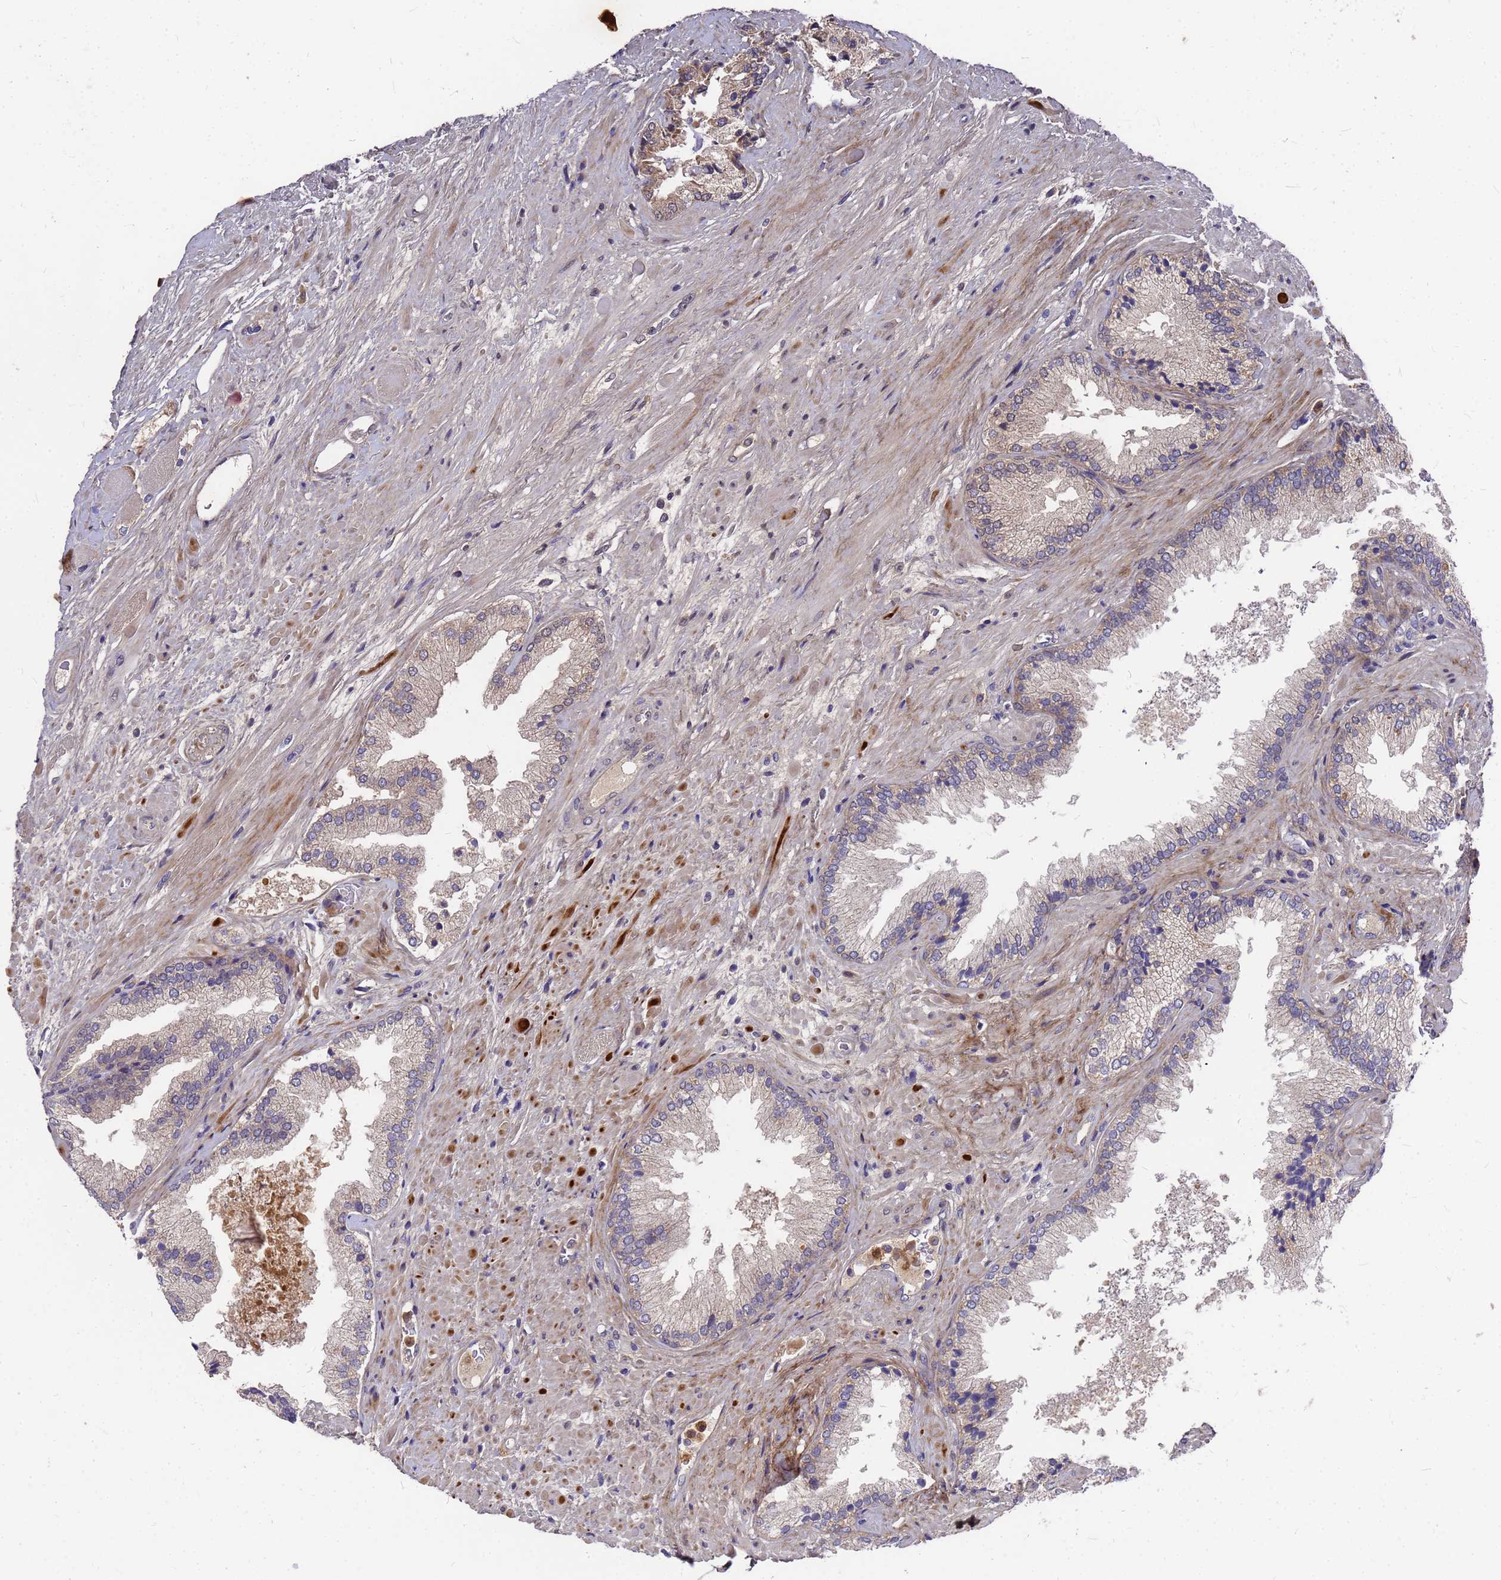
{"staining": {"intensity": "weak", "quantity": "25%-75%", "location": "cytoplasmic/membranous"}, "tissue": "prostate cancer", "cell_type": "Tumor cells", "image_type": "cancer", "snomed": [{"axis": "morphology", "description": "Adenocarcinoma, High grade"}, {"axis": "topography", "description": "Prostate"}], "caption": "There is low levels of weak cytoplasmic/membranous expression in tumor cells of prostate adenocarcinoma (high-grade), as demonstrated by immunohistochemical staining (brown color).", "gene": "ZNF717", "patient": {"sex": "male", "age": 71}}